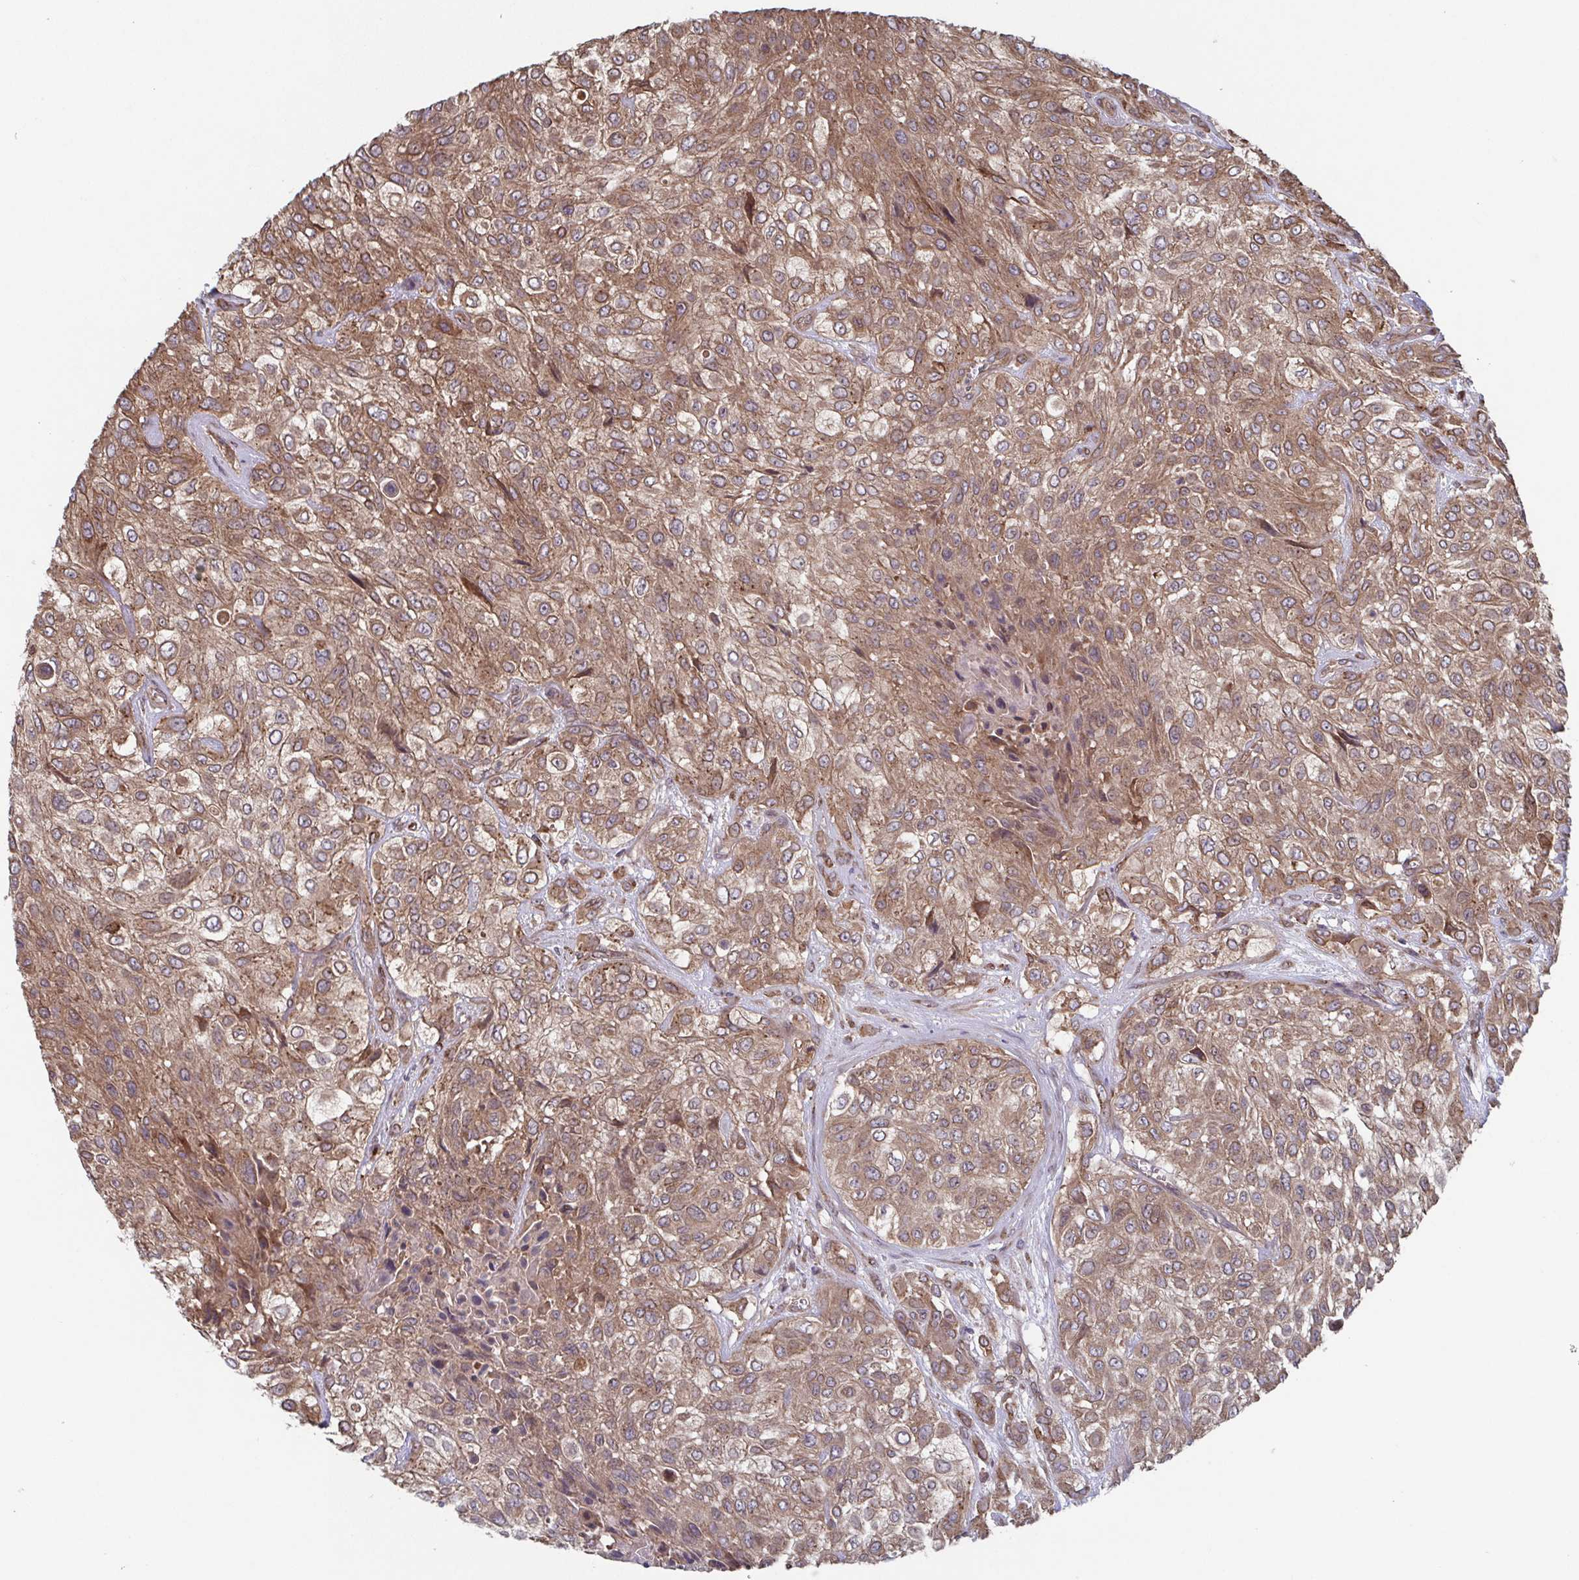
{"staining": {"intensity": "moderate", "quantity": ">75%", "location": "cytoplasmic/membranous"}, "tissue": "urothelial cancer", "cell_type": "Tumor cells", "image_type": "cancer", "snomed": [{"axis": "morphology", "description": "Urothelial carcinoma, High grade"}, {"axis": "topography", "description": "Urinary bladder"}], "caption": "Immunohistochemical staining of high-grade urothelial carcinoma exhibits medium levels of moderate cytoplasmic/membranous protein positivity in approximately >75% of tumor cells.", "gene": "COPB1", "patient": {"sex": "male", "age": 57}}